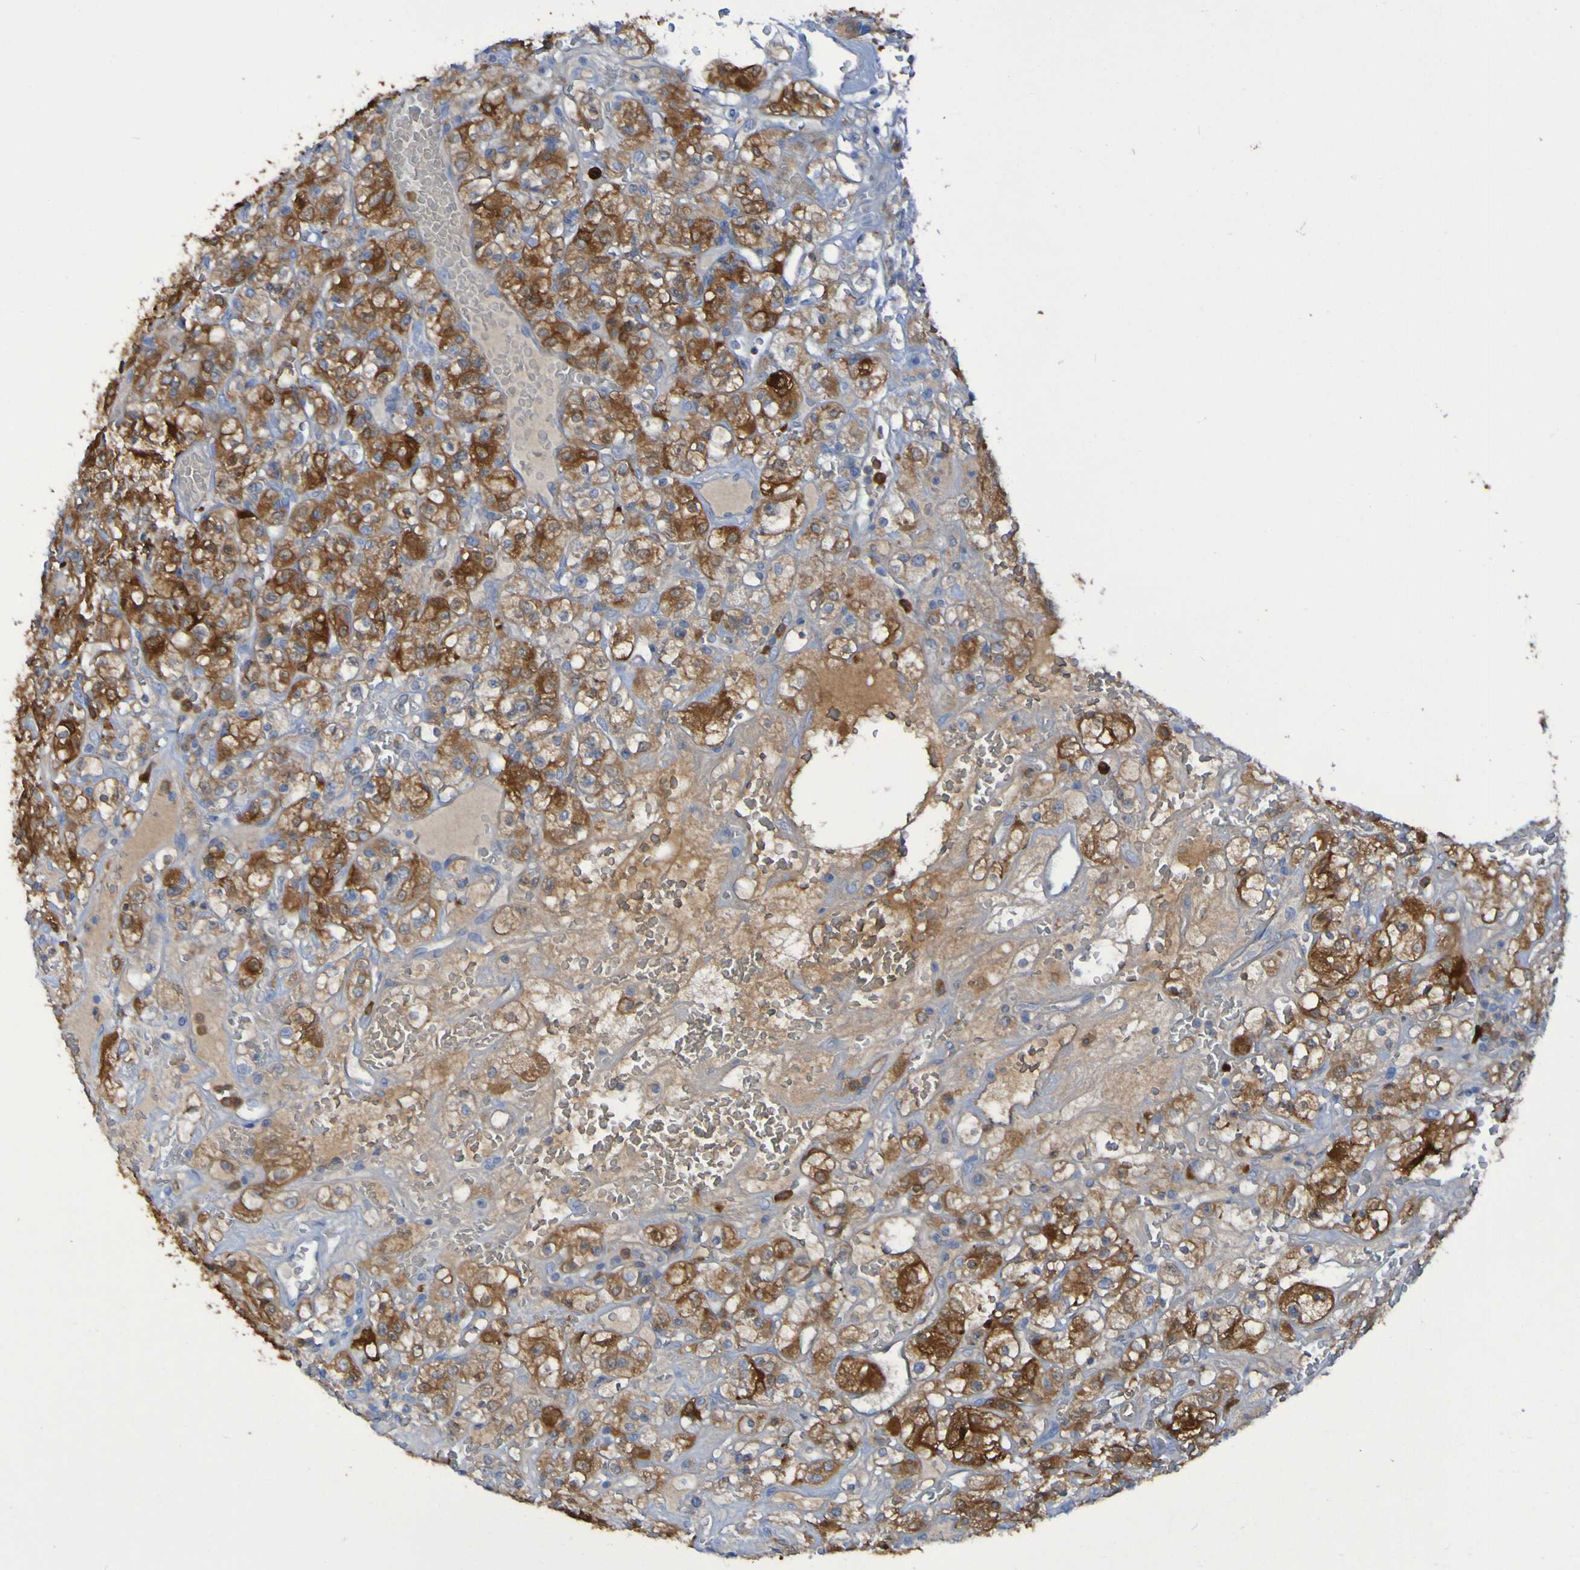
{"staining": {"intensity": "moderate", "quantity": ">75%", "location": "cytoplasmic/membranous"}, "tissue": "renal cancer", "cell_type": "Tumor cells", "image_type": "cancer", "snomed": [{"axis": "morphology", "description": "Normal tissue, NOS"}, {"axis": "morphology", "description": "Adenocarcinoma, NOS"}, {"axis": "topography", "description": "Kidney"}], "caption": "High-magnification brightfield microscopy of renal cancer stained with DAB (brown) and counterstained with hematoxylin (blue). tumor cells exhibit moderate cytoplasmic/membranous positivity is identified in about>75% of cells.", "gene": "MPPE1", "patient": {"sex": "female", "age": 72}}